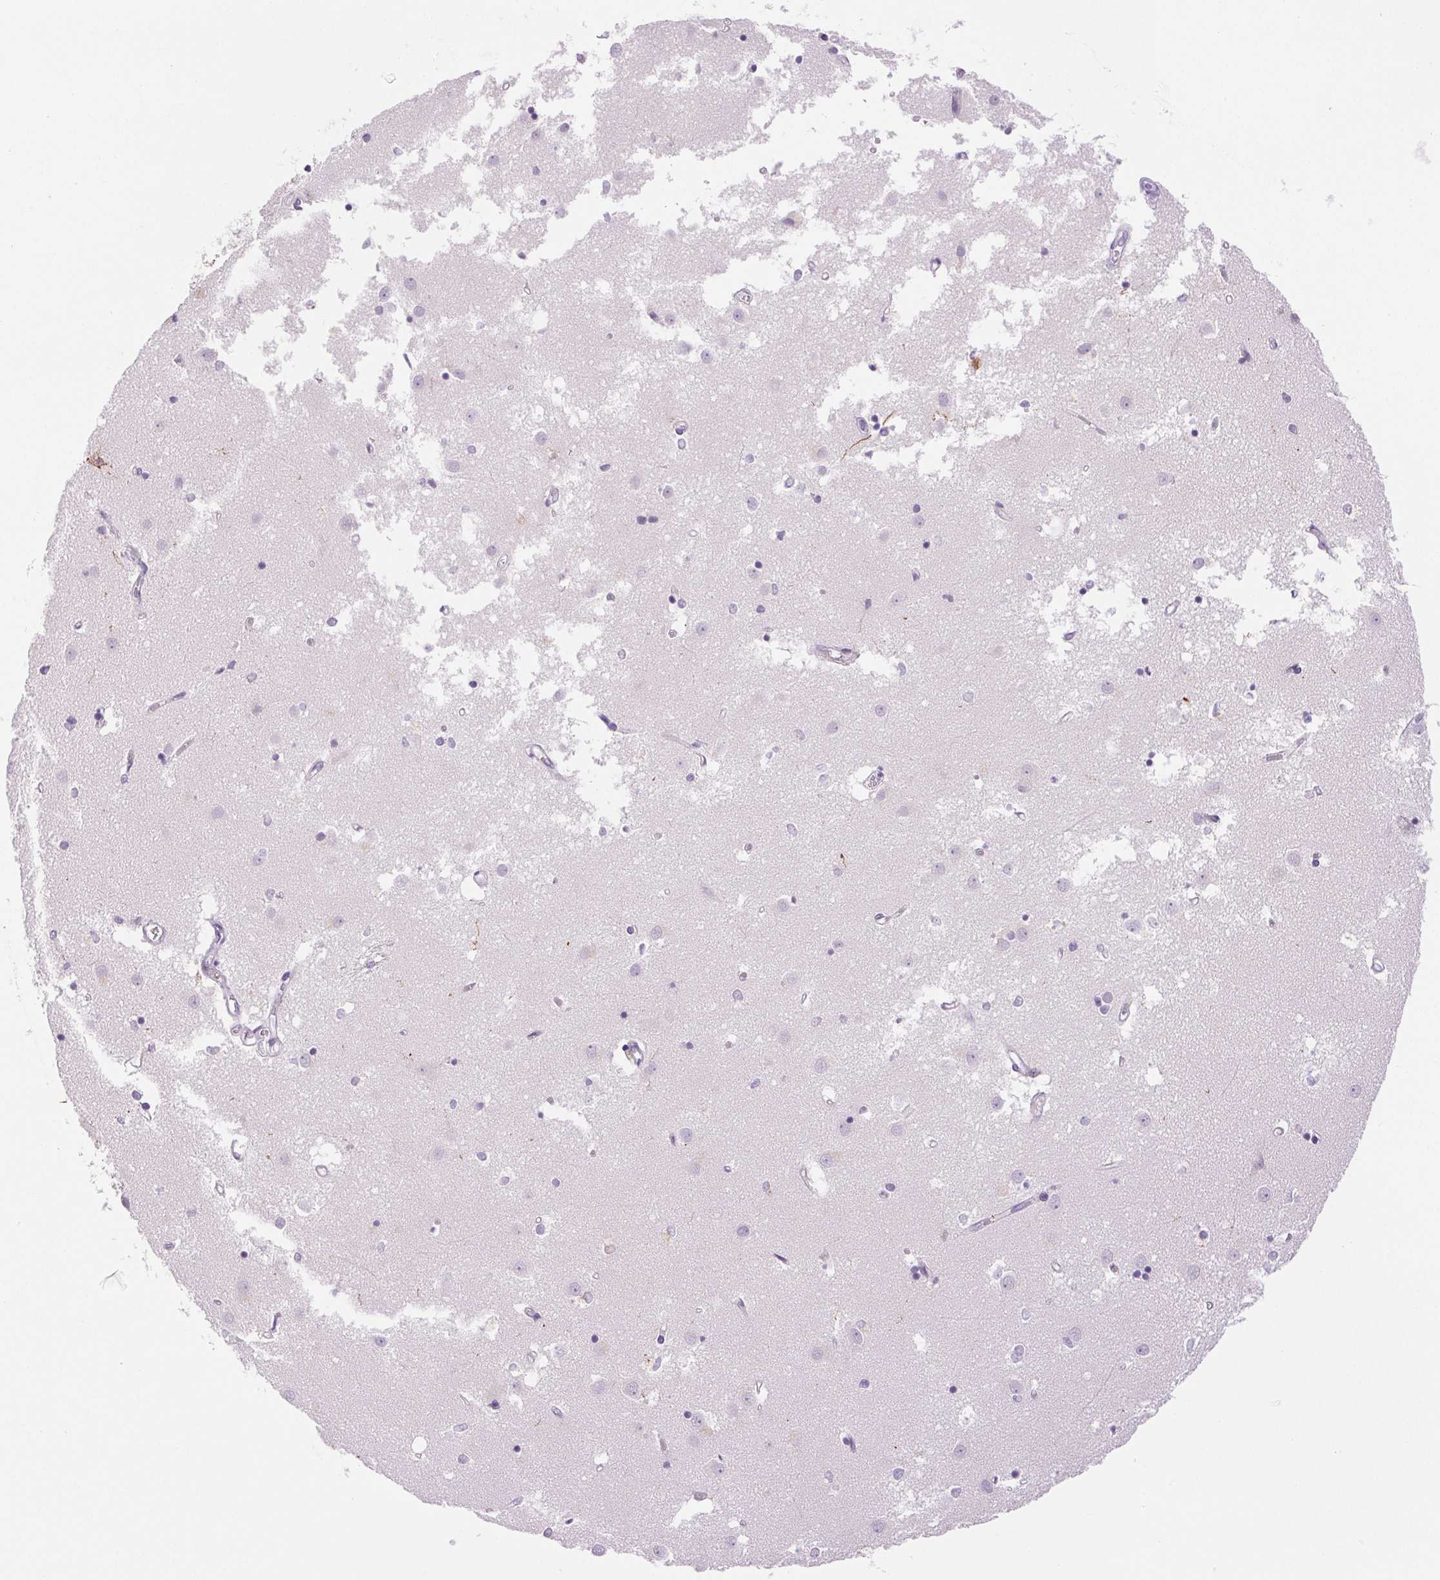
{"staining": {"intensity": "negative", "quantity": "none", "location": "none"}, "tissue": "caudate", "cell_type": "Glial cells", "image_type": "normal", "snomed": [{"axis": "morphology", "description": "Normal tissue, NOS"}, {"axis": "topography", "description": "Lateral ventricle wall"}], "caption": "Immunohistochemistry histopathology image of benign caudate: human caudate stained with DAB exhibits no significant protein positivity in glial cells.", "gene": "IFIT1B", "patient": {"sex": "male", "age": 54}}